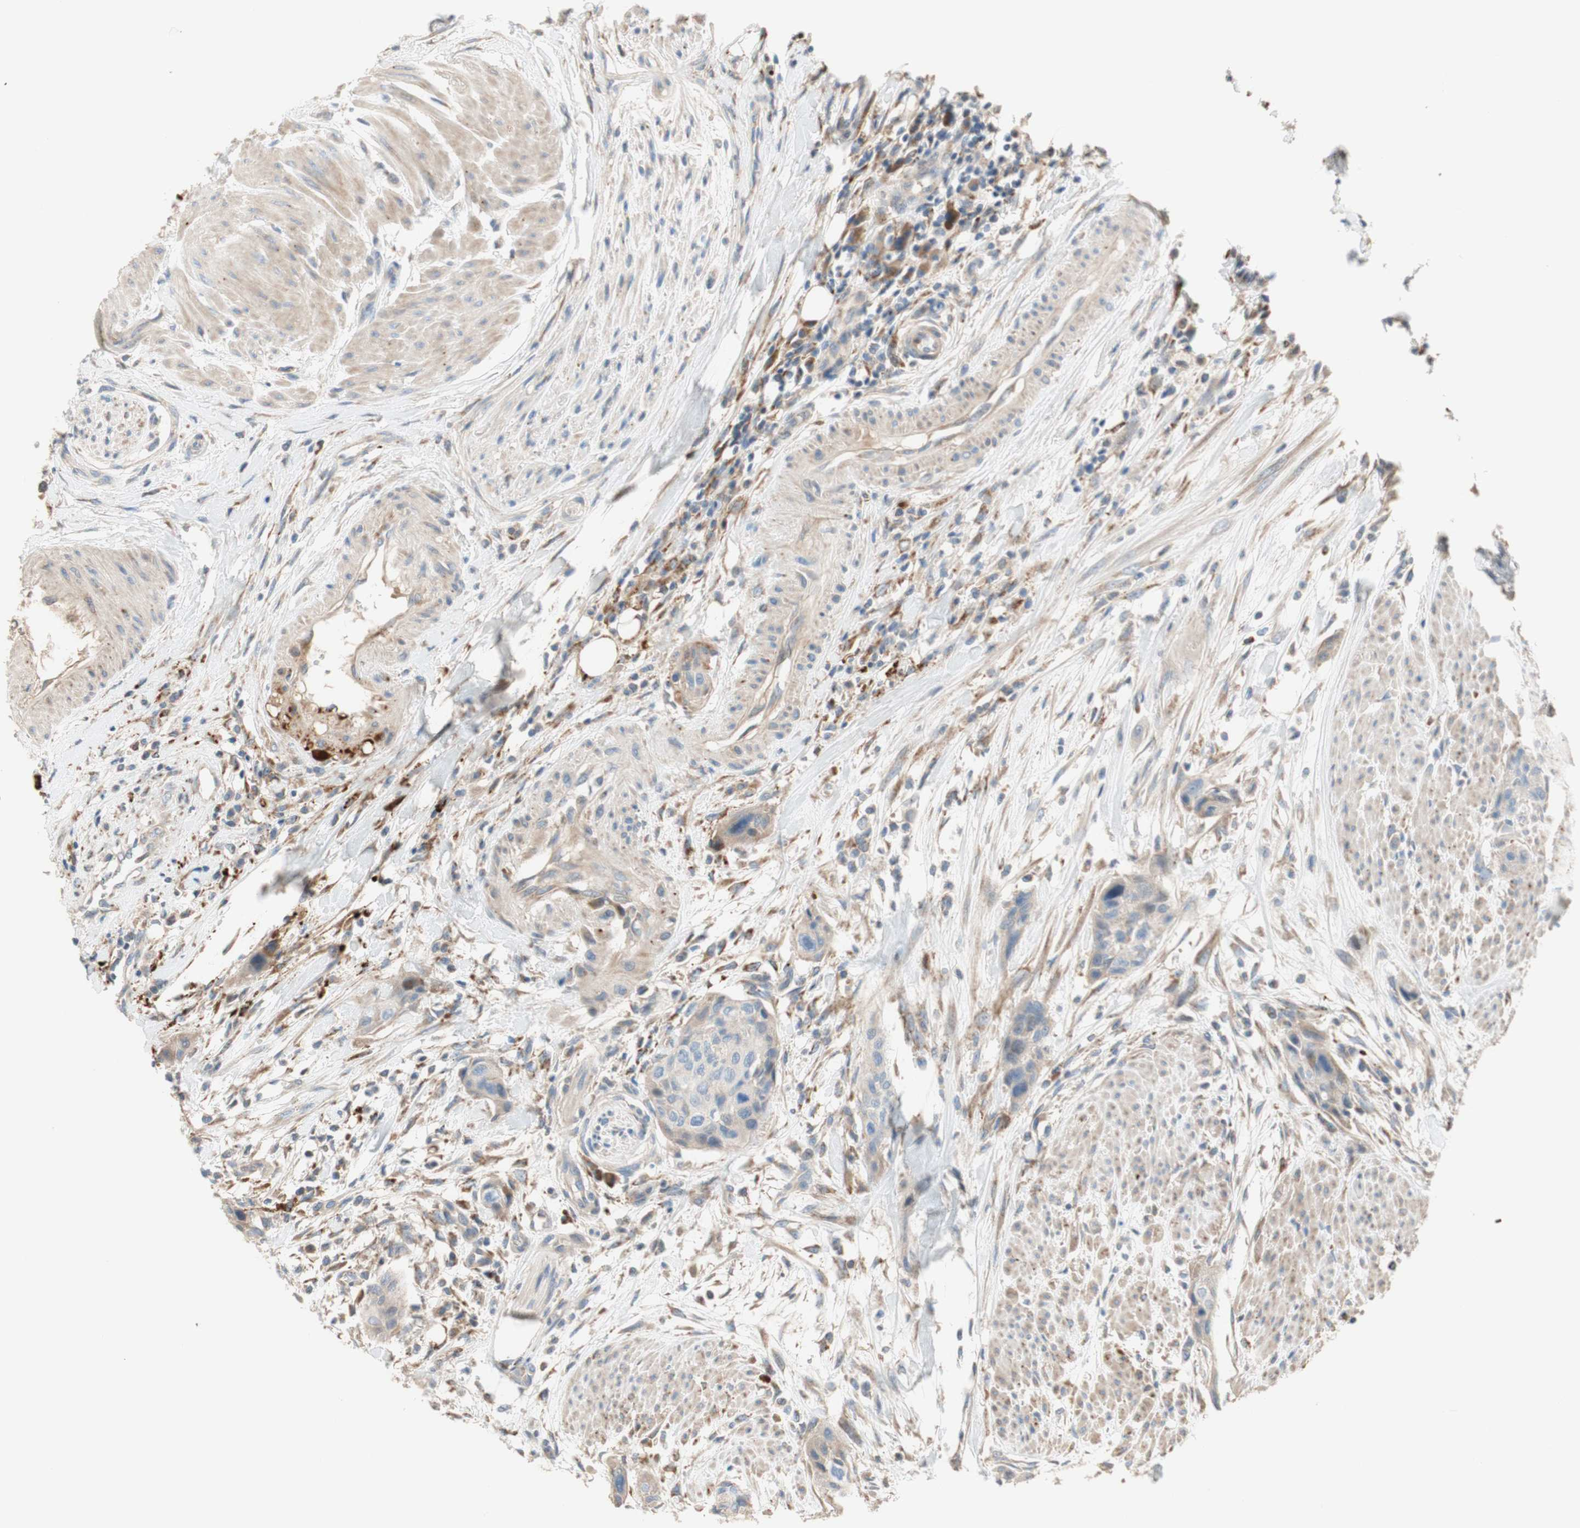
{"staining": {"intensity": "weak", "quantity": ">75%", "location": "cytoplasmic/membranous"}, "tissue": "urothelial cancer", "cell_type": "Tumor cells", "image_type": "cancer", "snomed": [{"axis": "morphology", "description": "Urothelial carcinoma, High grade"}, {"axis": "topography", "description": "Urinary bladder"}], "caption": "Urothelial carcinoma (high-grade) stained for a protein exhibits weak cytoplasmic/membranous positivity in tumor cells.", "gene": "PTPN21", "patient": {"sex": "male", "age": 35}}